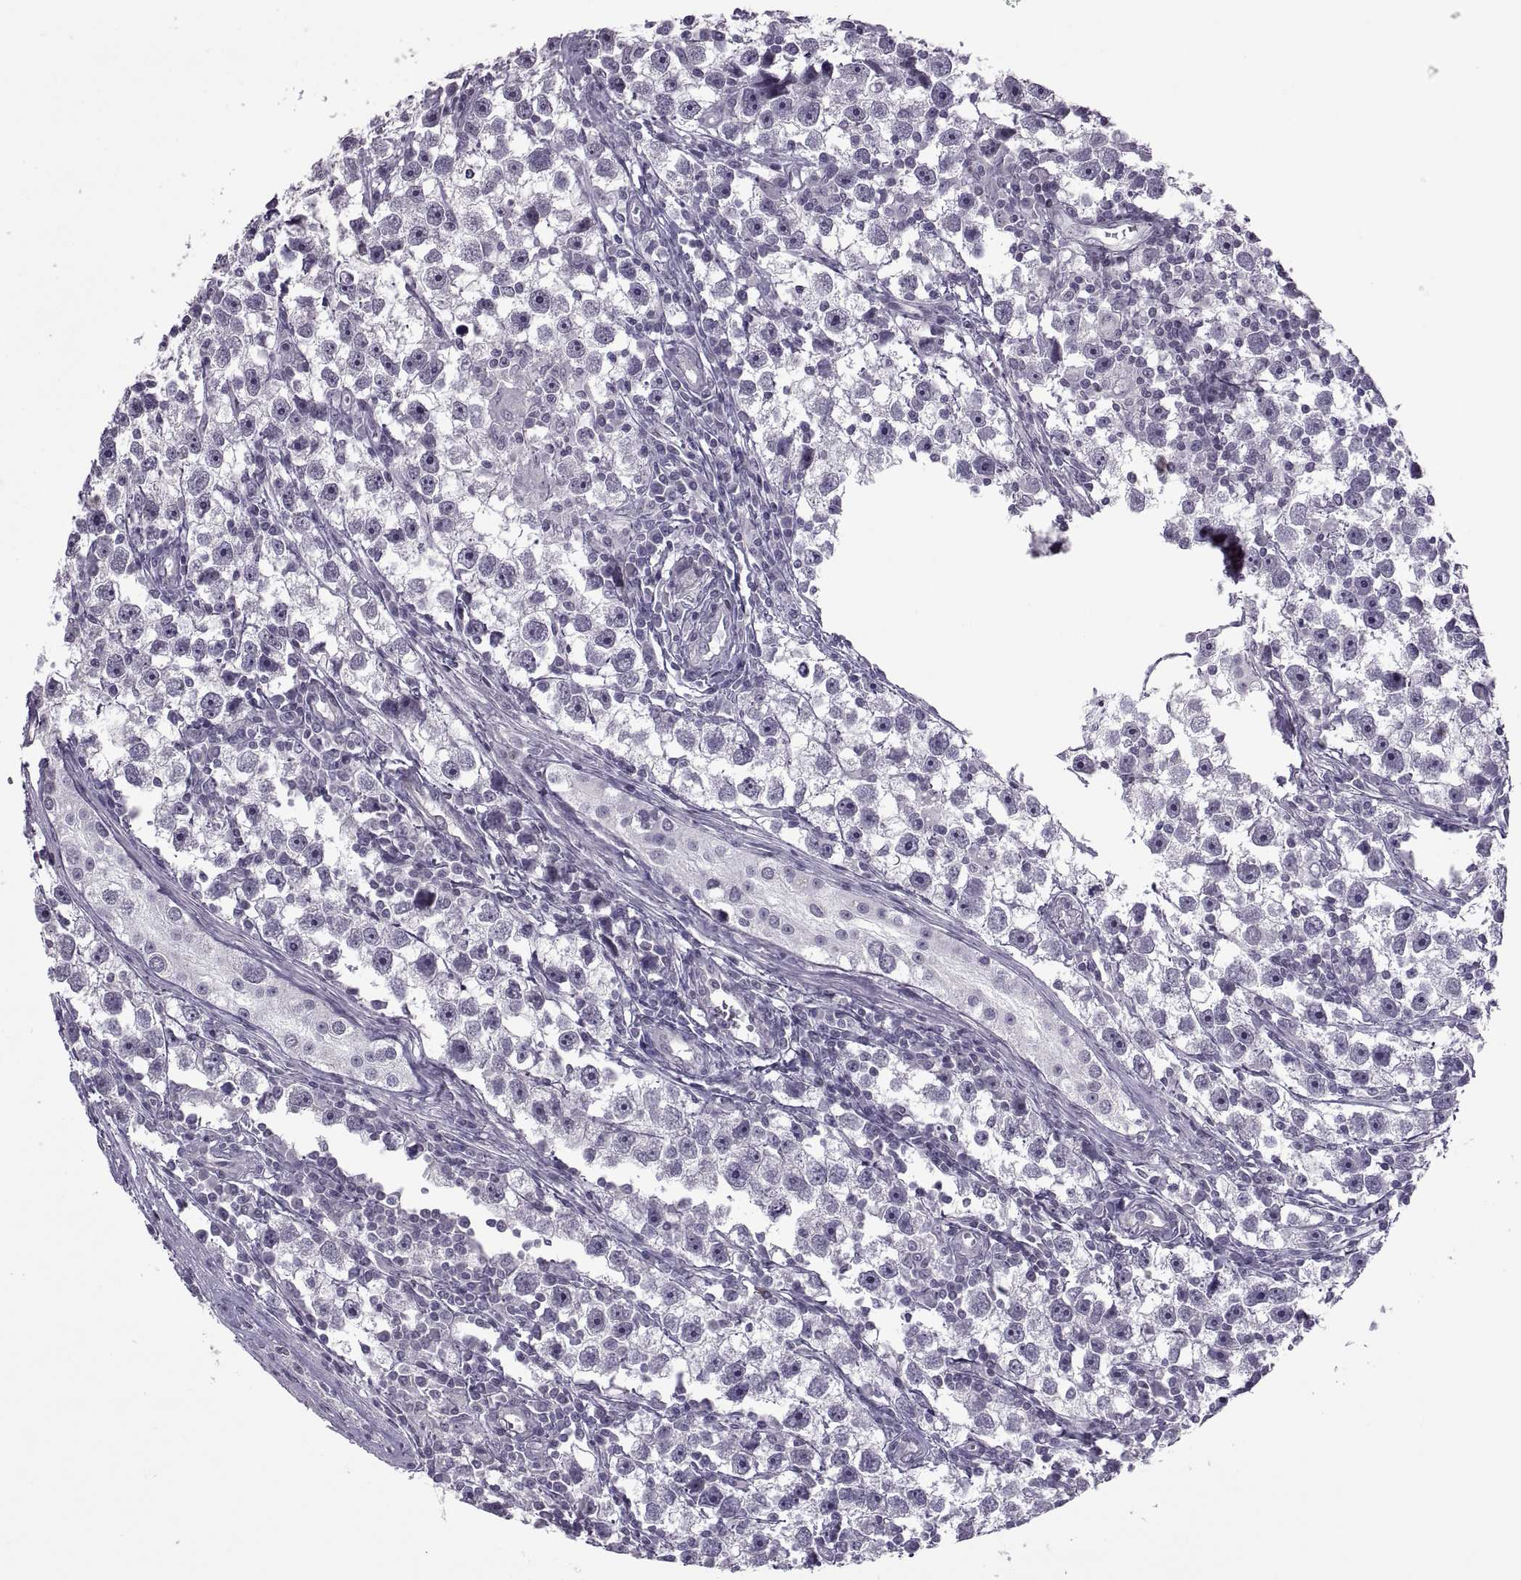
{"staining": {"intensity": "negative", "quantity": "none", "location": "none"}, "tissue": "testis cancer", "cell_type": "Tumor cells", "image_type": "cancer", "snomed": [{"axis": "morphology", "description": "Seminoma, NOS"}, {"axis": "topography", "description": "Testis"}], "caption": "Micrograph shows no protein positivity in tumor cells of testis cancer tissue.", "gene": "ODF3", "patient": {"sex": "male", "age": 30}}